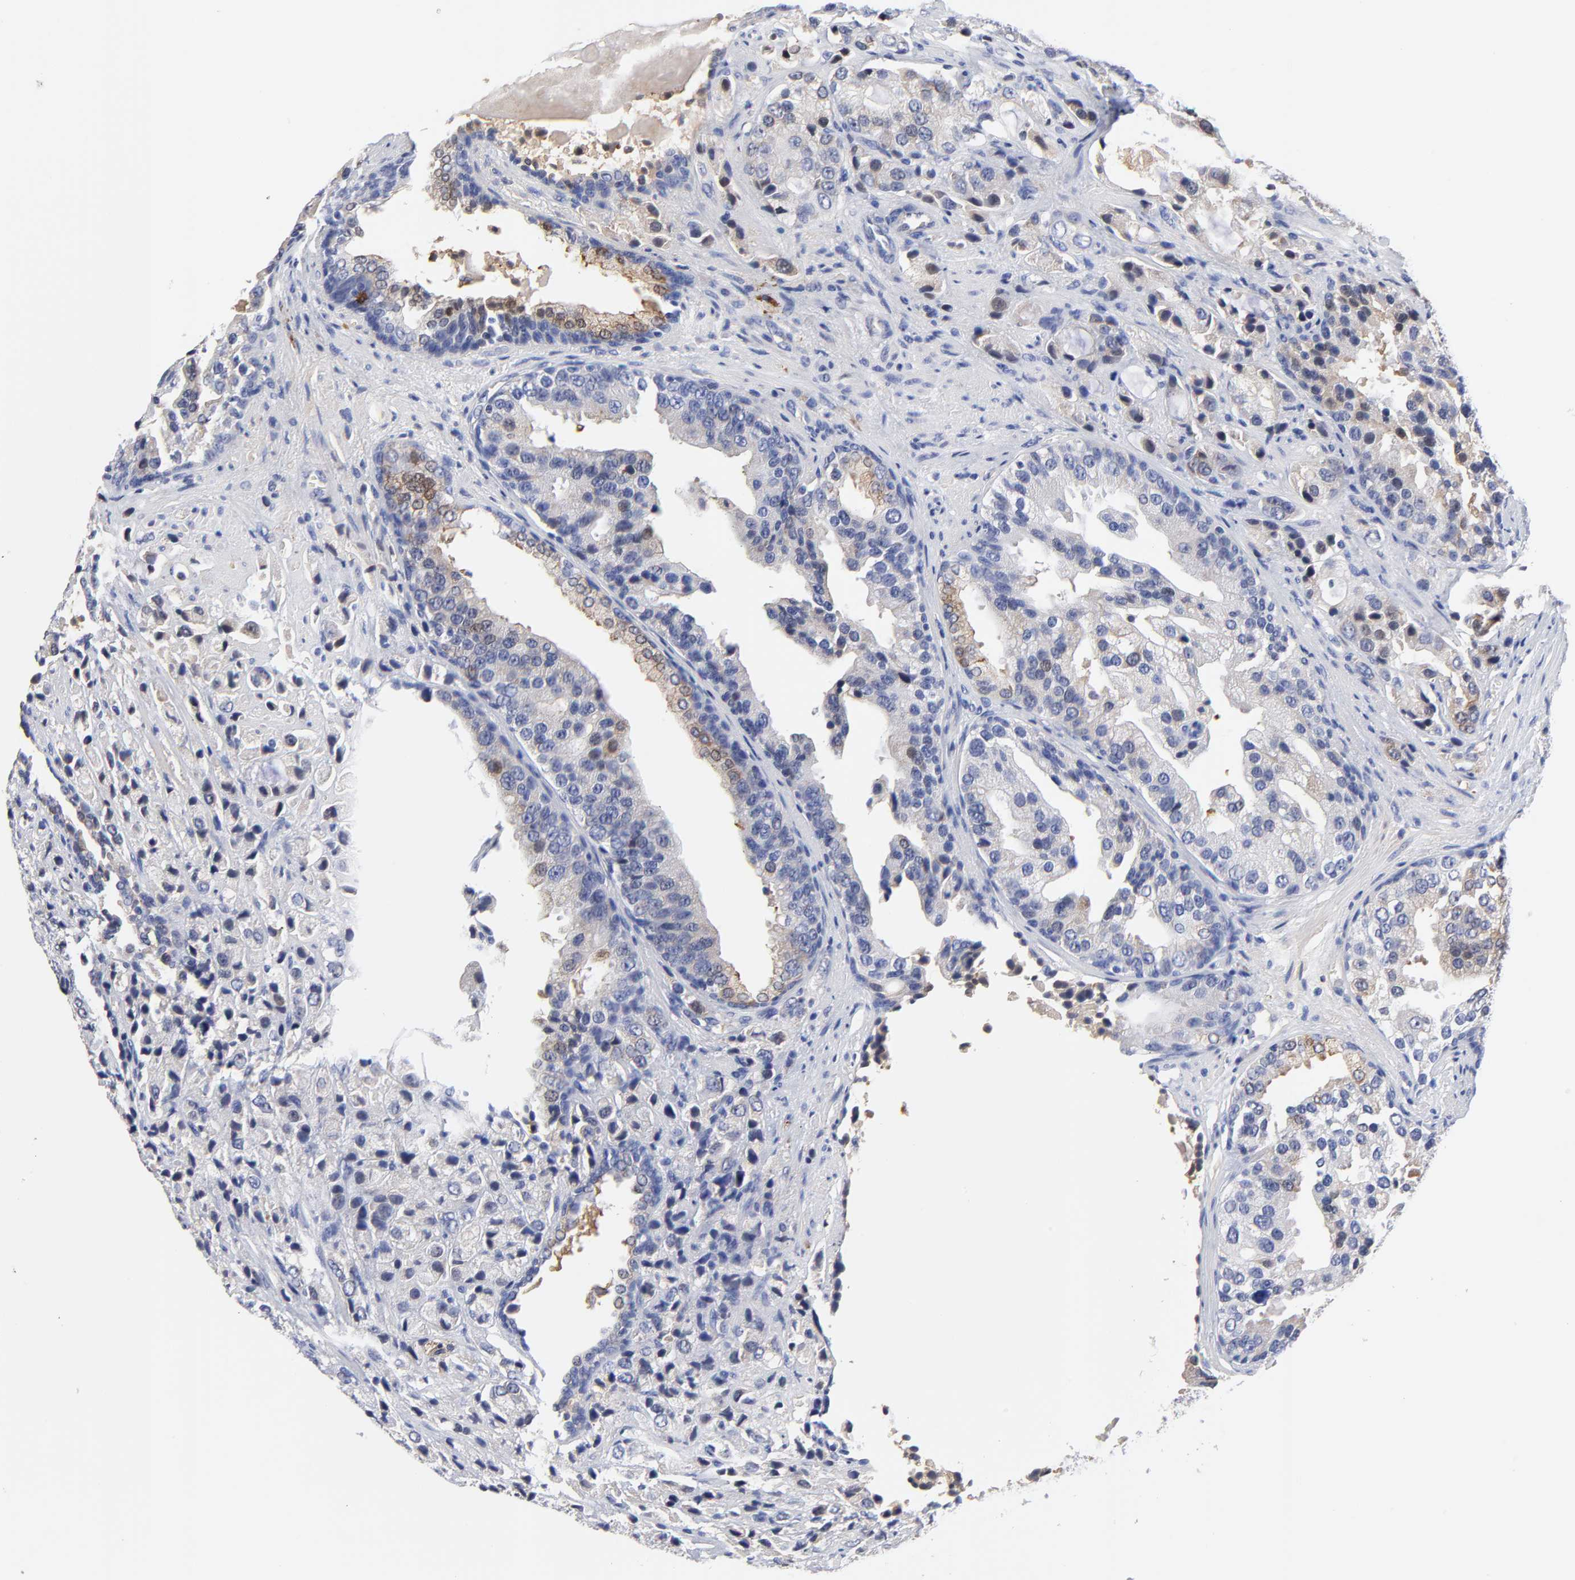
{"staining": {"intensity": "weak", "quantity": "<25%", "location": "cytoplasmic/membranous"}, "tissue": "prostate cancer", "cell_type": "Tumor cells", "image_type": "cancer", "snomed": [{"axis": "morphology", "description": "Adenocarcinoma, High grade"}, {"axis": "topography", "description": "Prostate"}], "caption": "This image is of prostate cancer stained with immunohistochemistry to label a protein in brown with the nuclei are counter-stained blue. There is no expression in tumor cells.", "gene": "IGLV3-10", "patient": {"sex": "male", "age": 70}}